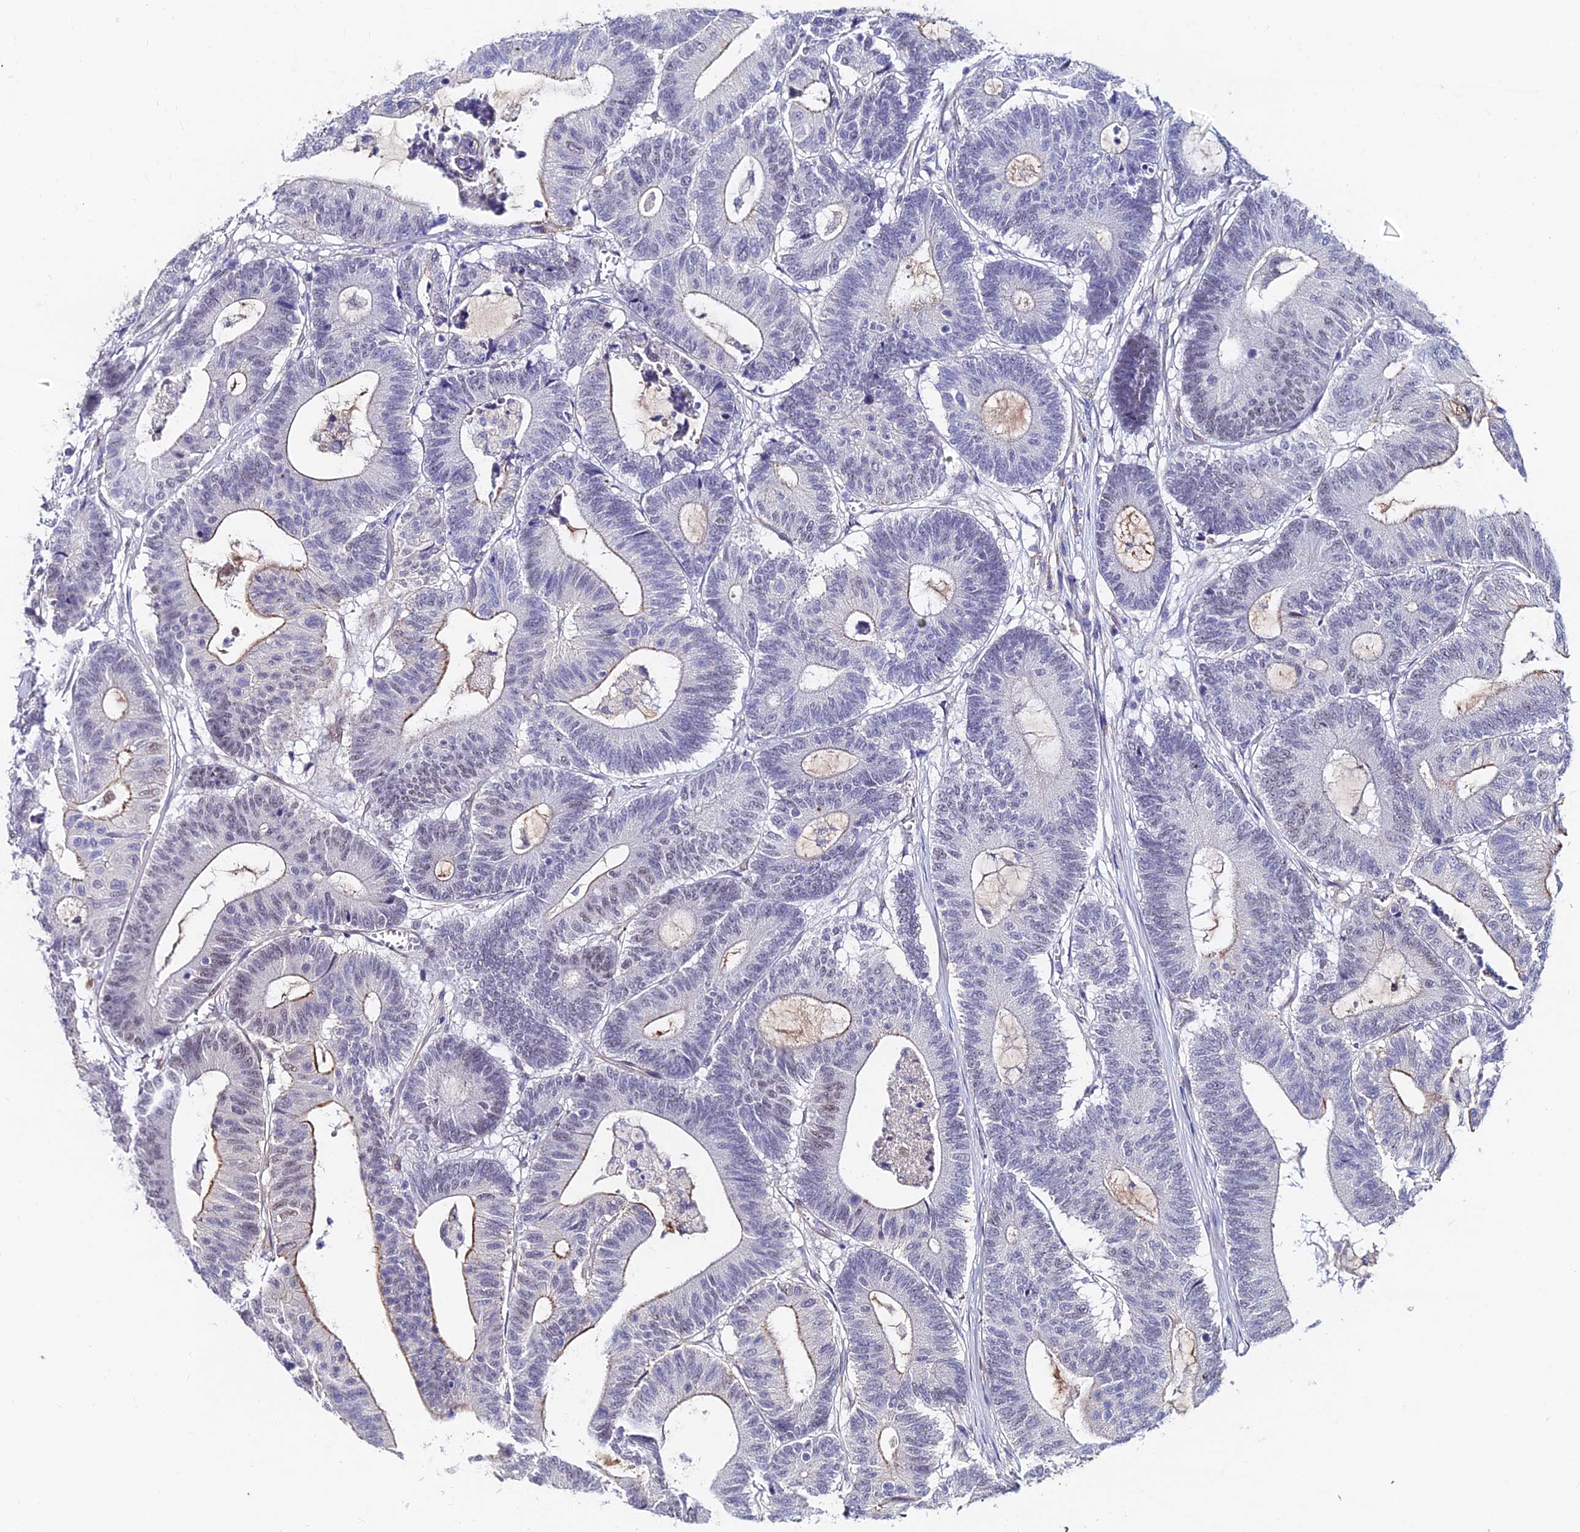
{"staining": {"intensity": "weak", "quantity": "<25%", "location": "cytoplasmic/membranous,nuclear"}, "tissue": "colorectal cancer", "cell_type": "Tumor cells", "image_type": "cancer", "snomed": [{"axis": "morphology", "description": "Adenocarcinoma, NOS"}, {"axis": "topography", "description": "Colon"}], "caption": "An immunohistochemistry micrograph of colorectal cancer (adenocarcinoma) is shown. There is no staining in tumor cells of colorectal cancer (adenocarcinoma).", "gene": "TRIM24", "patient": {"sex": "female", "age": 84}}